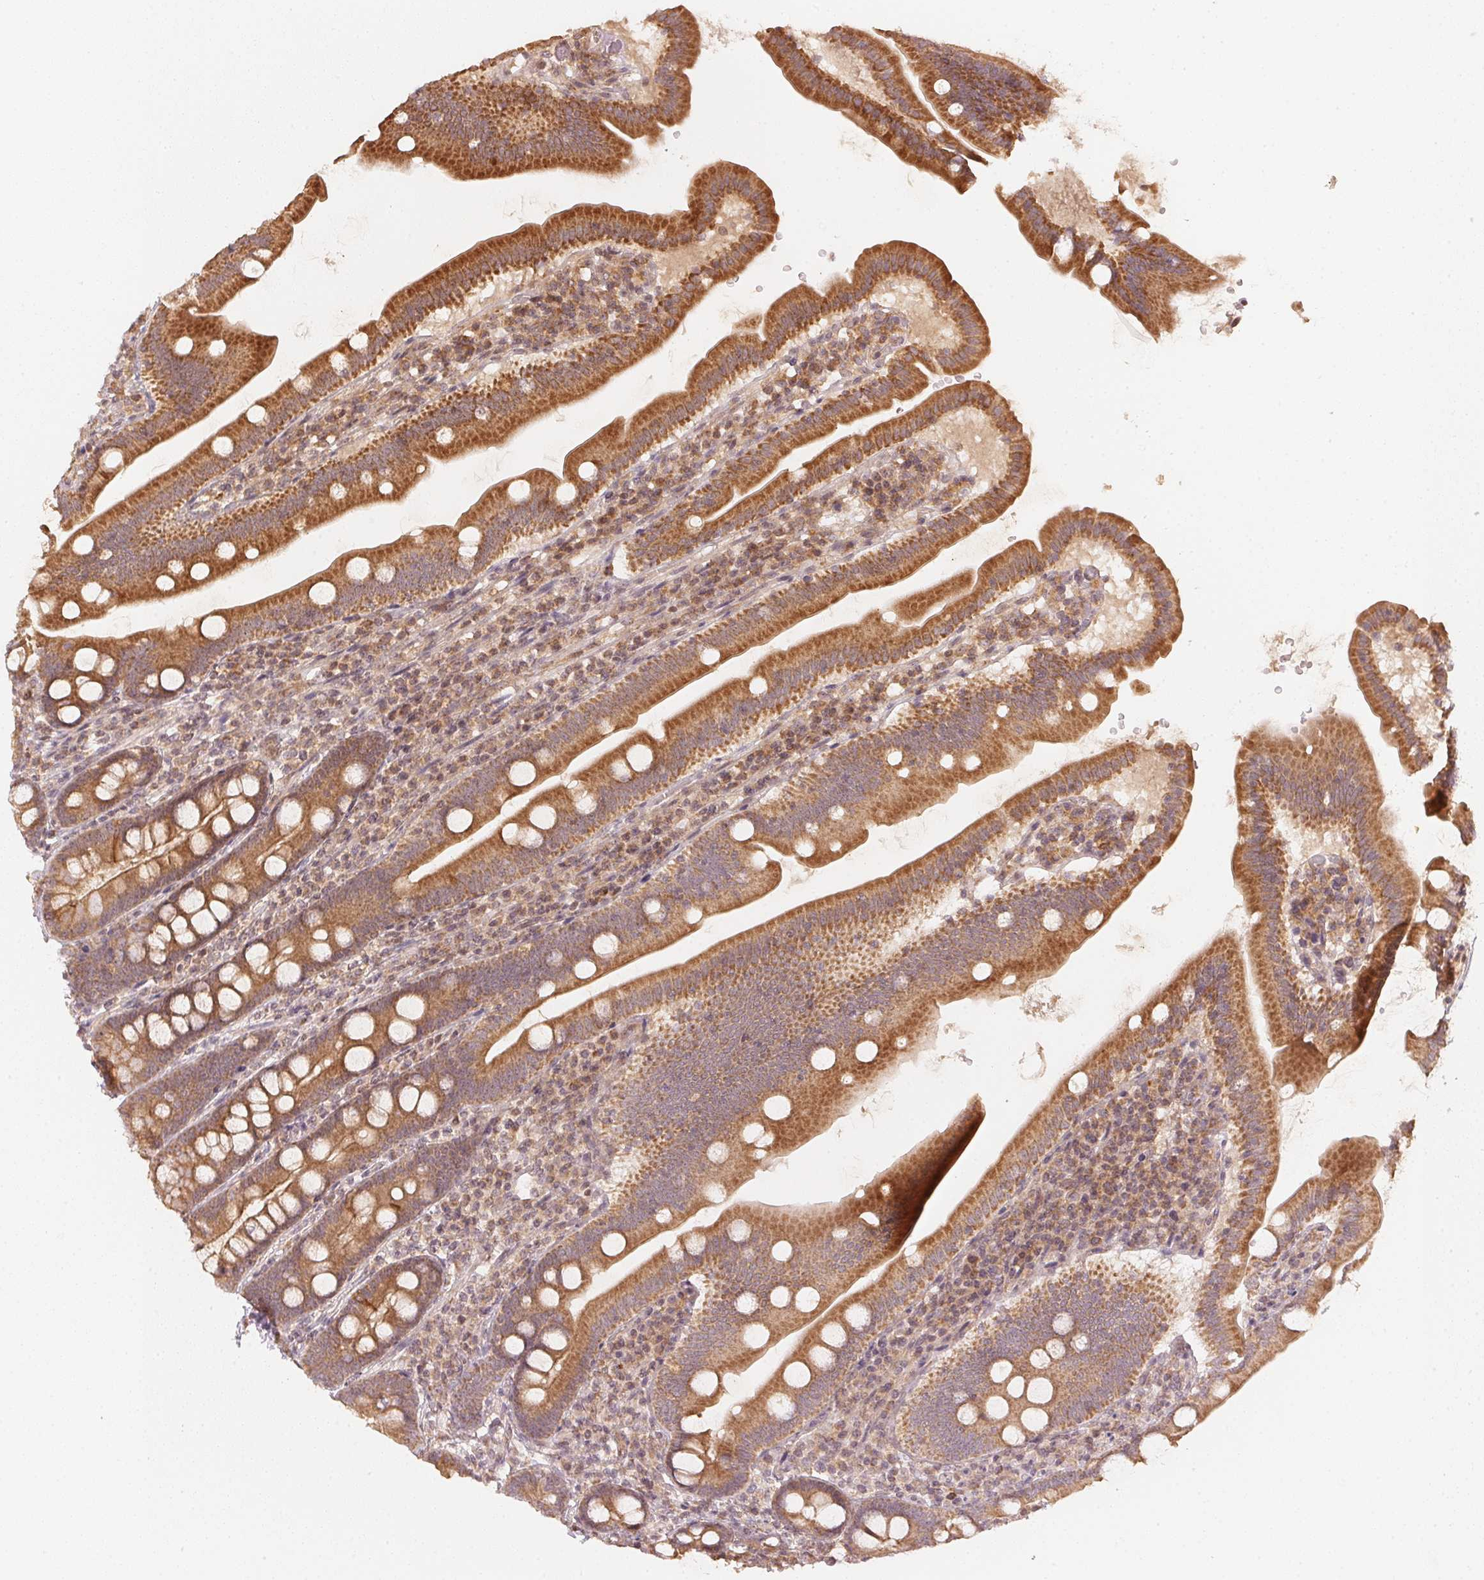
{"staining": {"intensity": "strong", "quantity": ">75%", "location": "cytoplasmic/membranous"}, "tissue": "duodenum", "cell_type": "Glandular cells", "image_type": "normal", "snomed": [{"axis": "morphology", "description": "Normal tissue, NOS"}, {"axis": "topography", "description": "Duodenum"}], "caption": "IHC (DAB) staining of benign duodenum reveals strong cytoplasmic/membranous protein staining in approximately >75% of glandular cells.", "gene": "WDR54", "patient": {"sex": "female", "age": 67}}